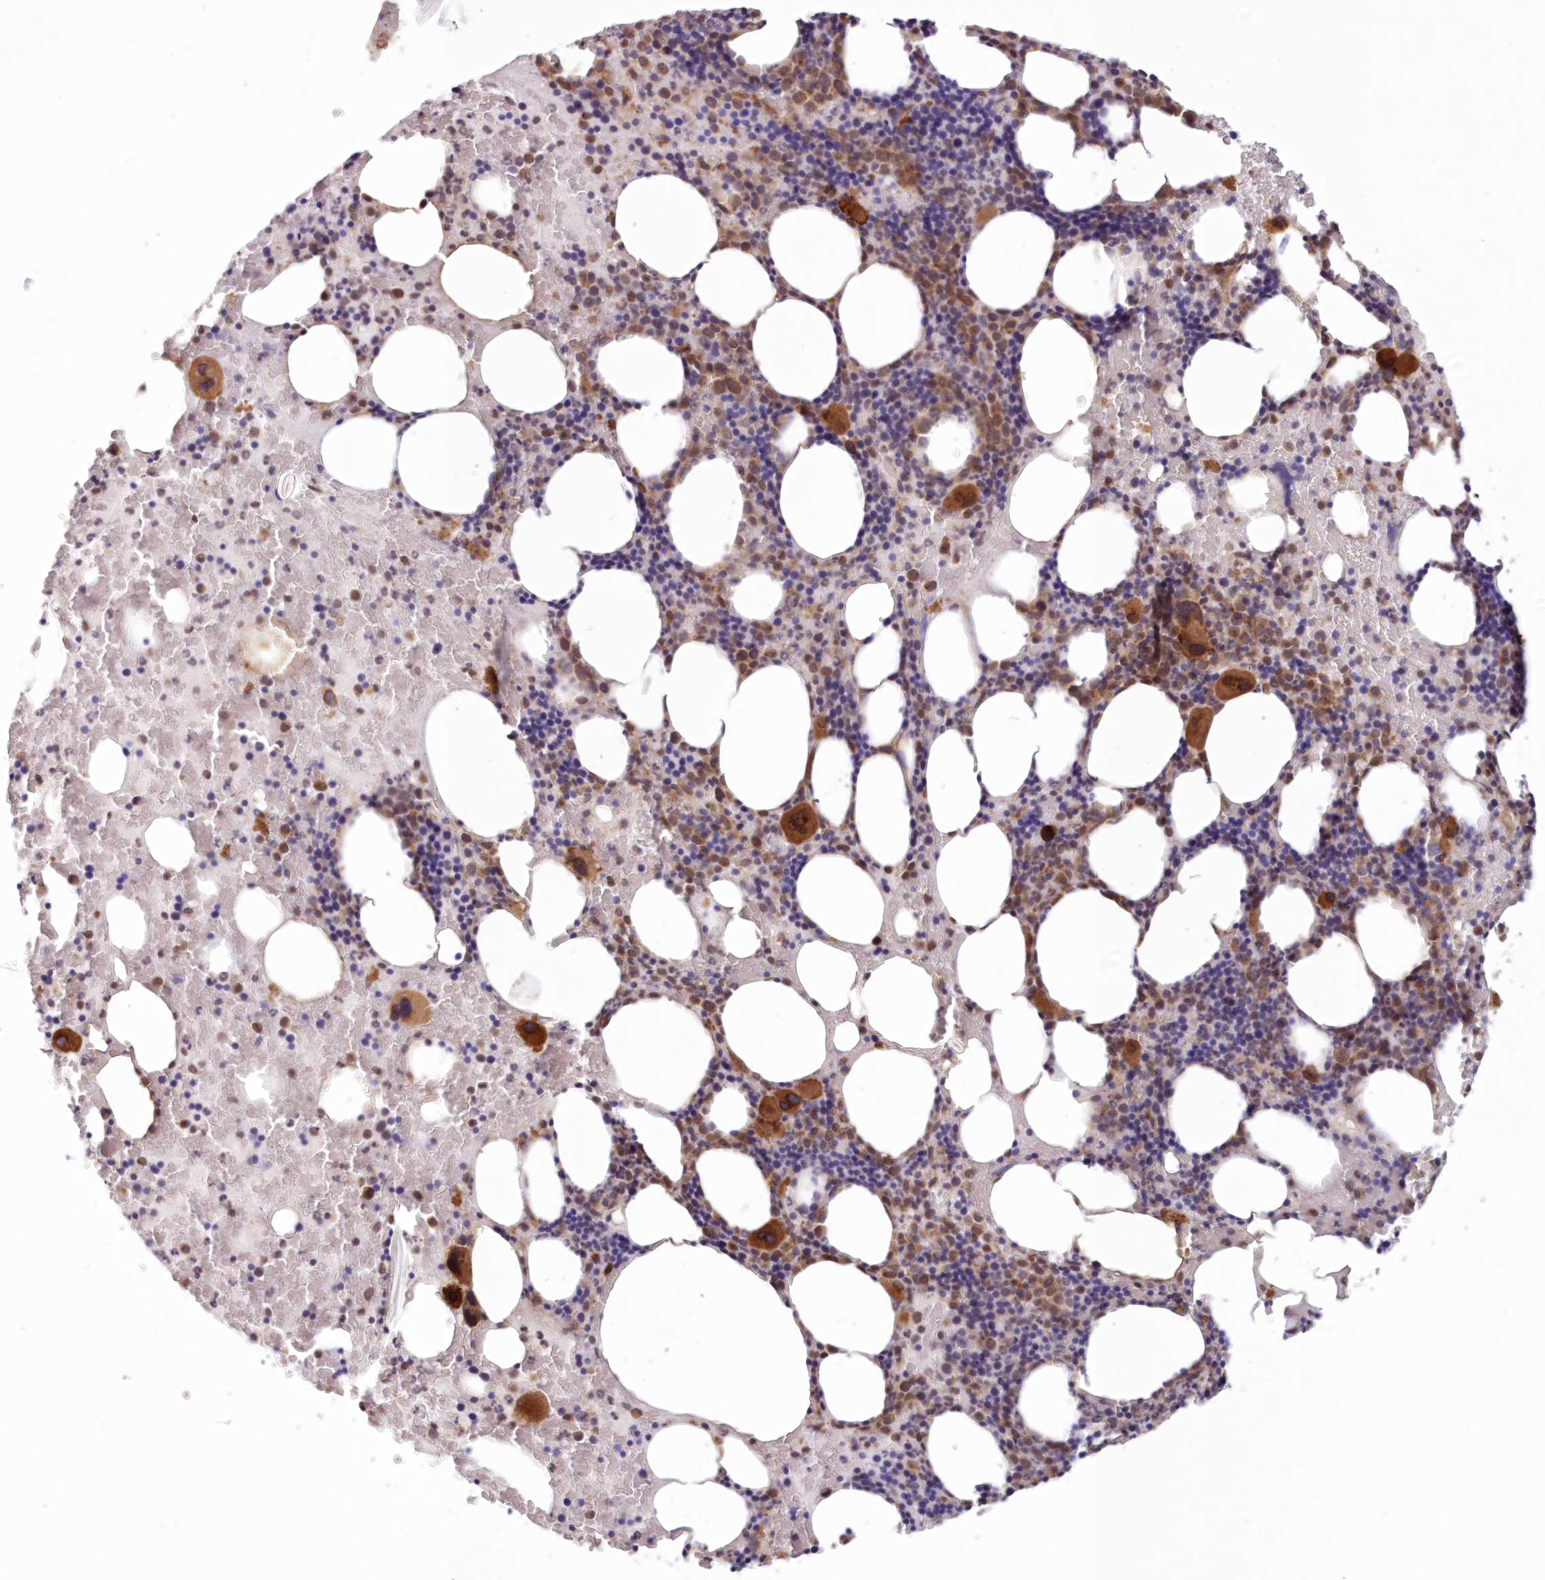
{"staining": {"intensity": "strong", "quantity": "<25%", "location": "cytoplasmic/membranous"}, "tissue": "bone marrow", "cell_type": "Hematopoietic cells", "image_type": "normal", "snomed": [{"axis": "morphology", "description": "Normal tissue, NOS"}, {"axis": "topography", "description": "Bone marrow"}], "caption": "A medium amount of strong cytoplasmic/membranous positivity is present in approximately <25% of hematopoietic cells in unremarkable bone marrow. Immunohistochemistry stains the protein in brown and the nuclei are stained blue.", "gene": "PCYOX1L", "patient": {"sex": "male", "age": 62}}